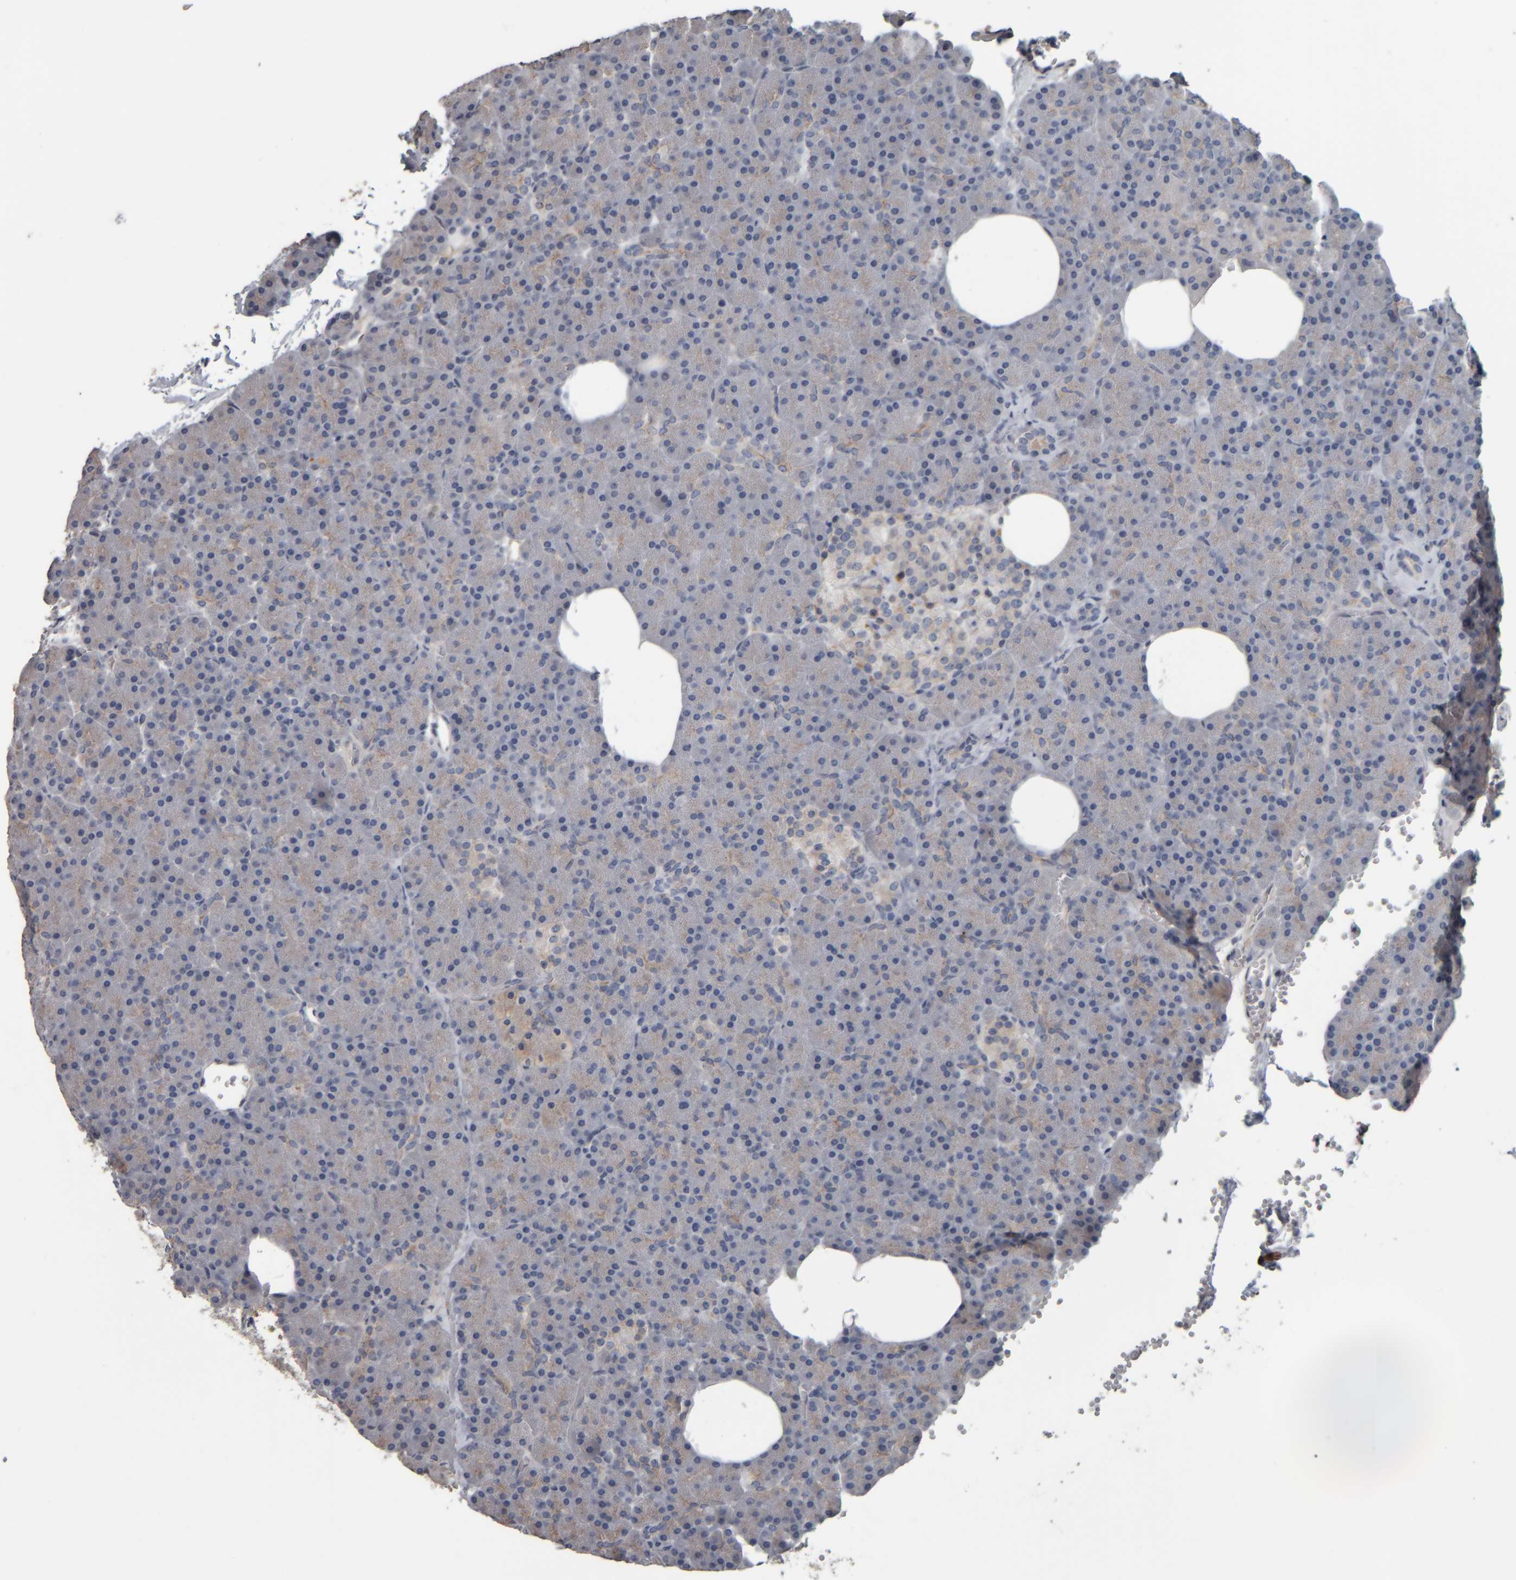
{"staining": {"intensity": "weak", "quantity": "<25%", "location": "cytoplasmic/membranous"}, "tissue": "pancreas", "cell_type": "Exocrine glandular cells", "image_type": "normal", "snomed": [{"axis": "morphology", "description": "Normal tissue, NOS"}, {"axis": "morphology", "description": "Carcinoid, malignant, NOS"}, {"axis": "topography", "description": "Pancreas"}], "caption": "IHC photomicrograph of normal human pancreas stained for a protein (brown), which reveals no expression in exocrine glandular cells.", "gene": "CAVIN4", "patient": {"sex": "female", "age": 35}}